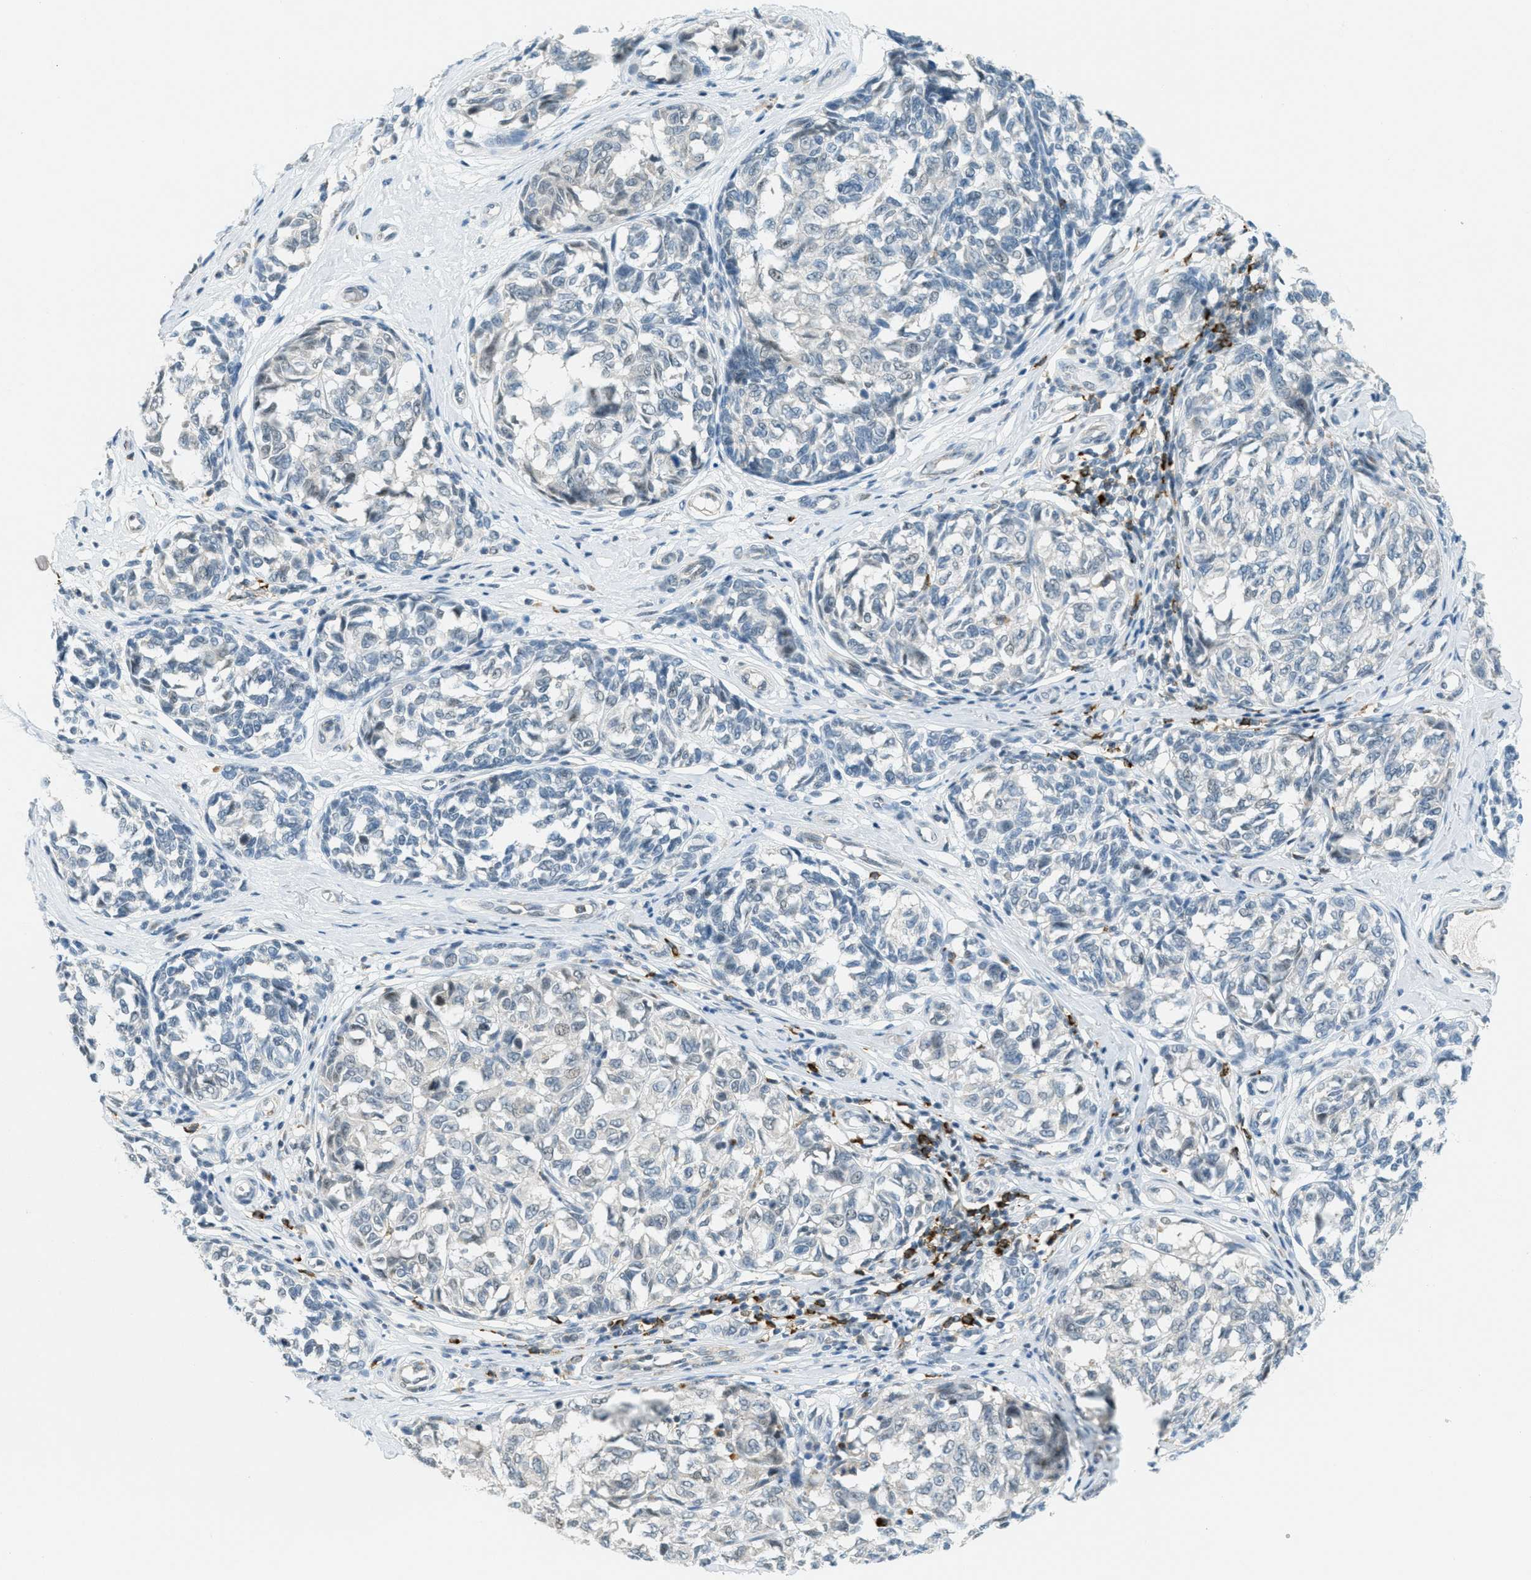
{"staining": {"intensity": "negative", "quantity": "none", "location": "none"}, "tissue": "melanoma", "cell_type": "Tumor cells", "image_type": "cancer", "snomed": [{"axis": "morphology", "description": "Malignant melanoma, NOS"}, {"axis": "topography", "description": "Skin"}], "caption": "Tumor cells are negative for protein expression in human malignant melanoma. (DAB (3,3'-diaminobenzidine) immunohistochemistry visualized using brightfield microscopy, high magnification).", "gene": "FYN", "patient": {"sex": "female", "age": 64}}